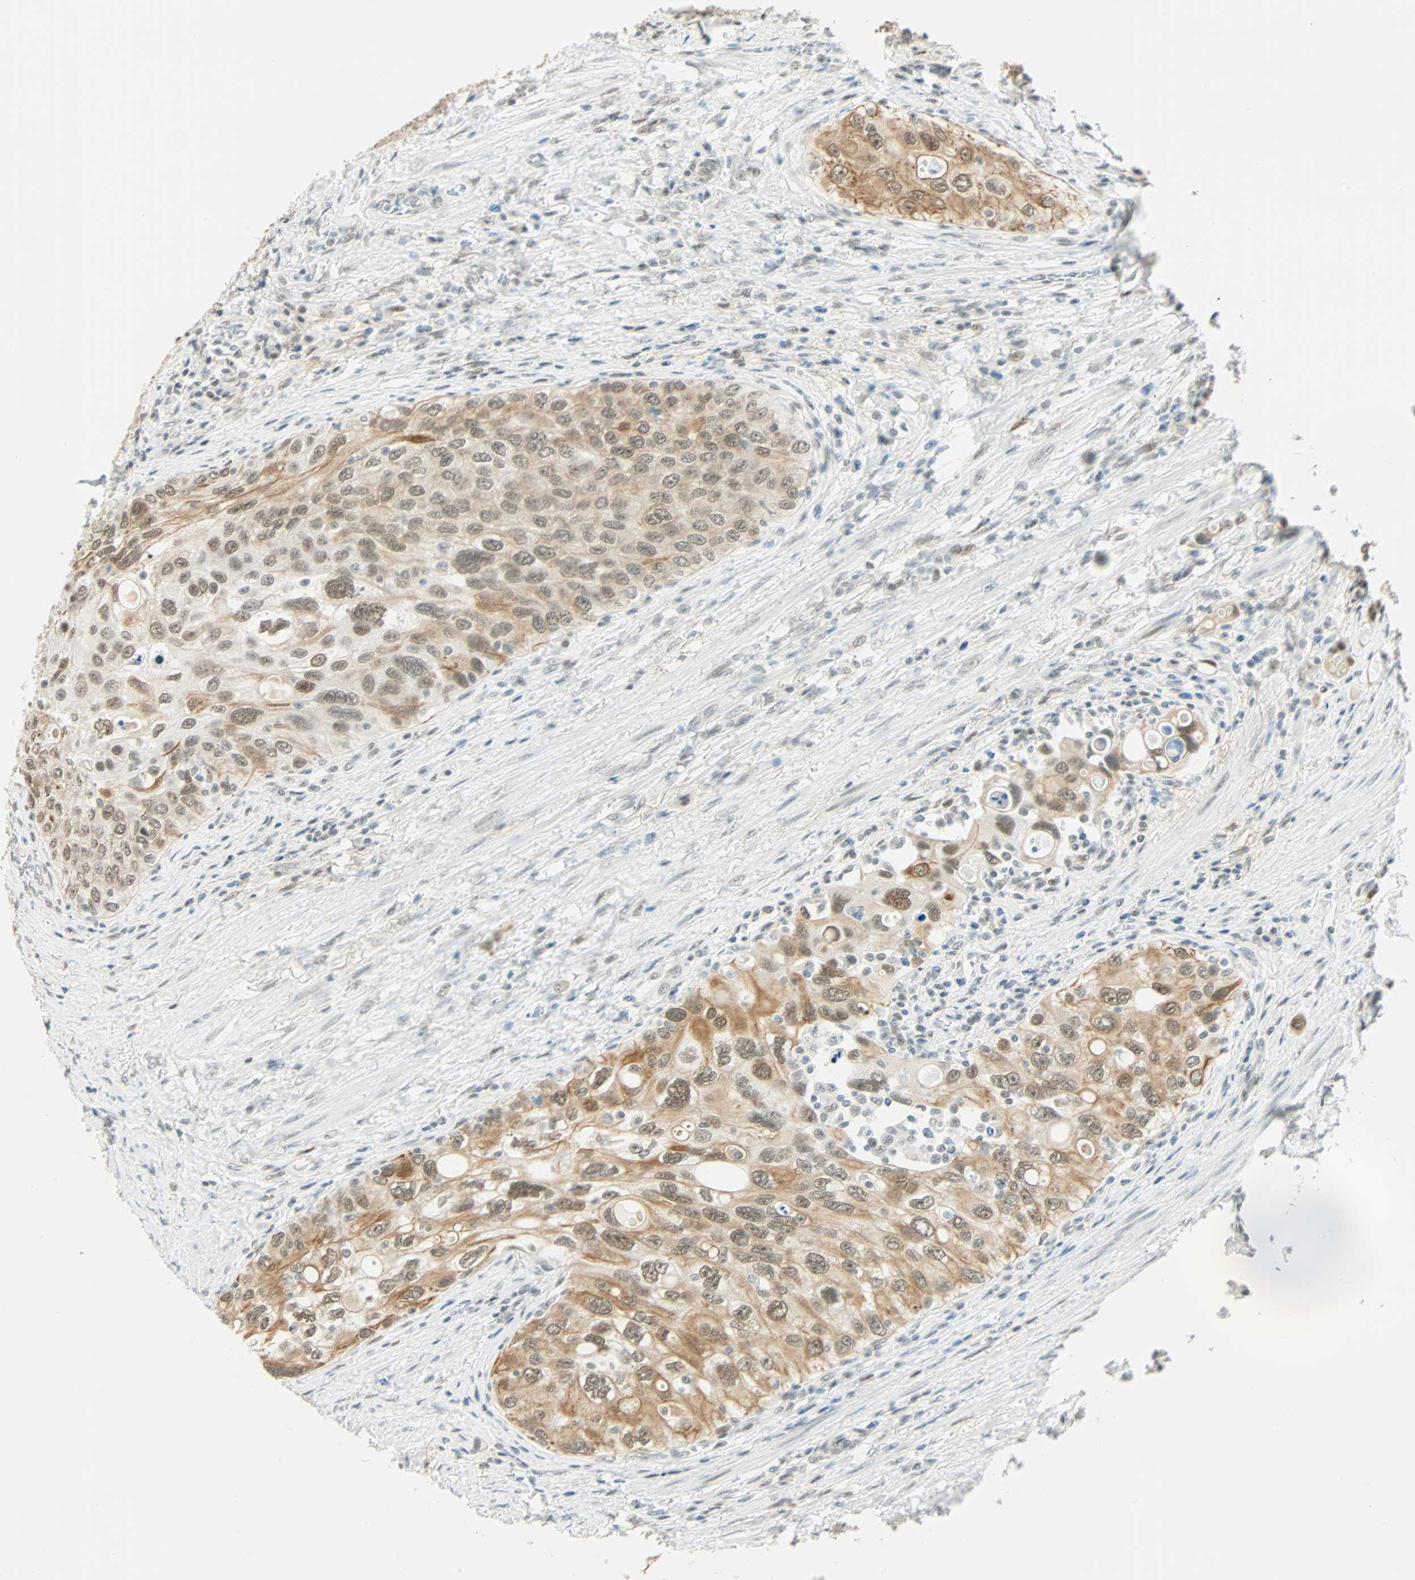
{"staining": {"intensity": "moderate", "quantity": "25%-75%", "location": "cytoplasmic/membranous,nuclear"}, "tissue": "urothelial cancer", "cell_type": "Tumor cells", "image_type": "cancer", "snomed": [{"axis": "morphology", "description": "Urothelial carcinoma, High grade"}, {"axis": "topography", "description": "Urinary bladder"}], "caption": "Urothelial cancer stained with a protein marker demonstrates moderate staining in tumor cells.", "gene": "NELFE", "patient": {"sex": "female", "age": 56}}